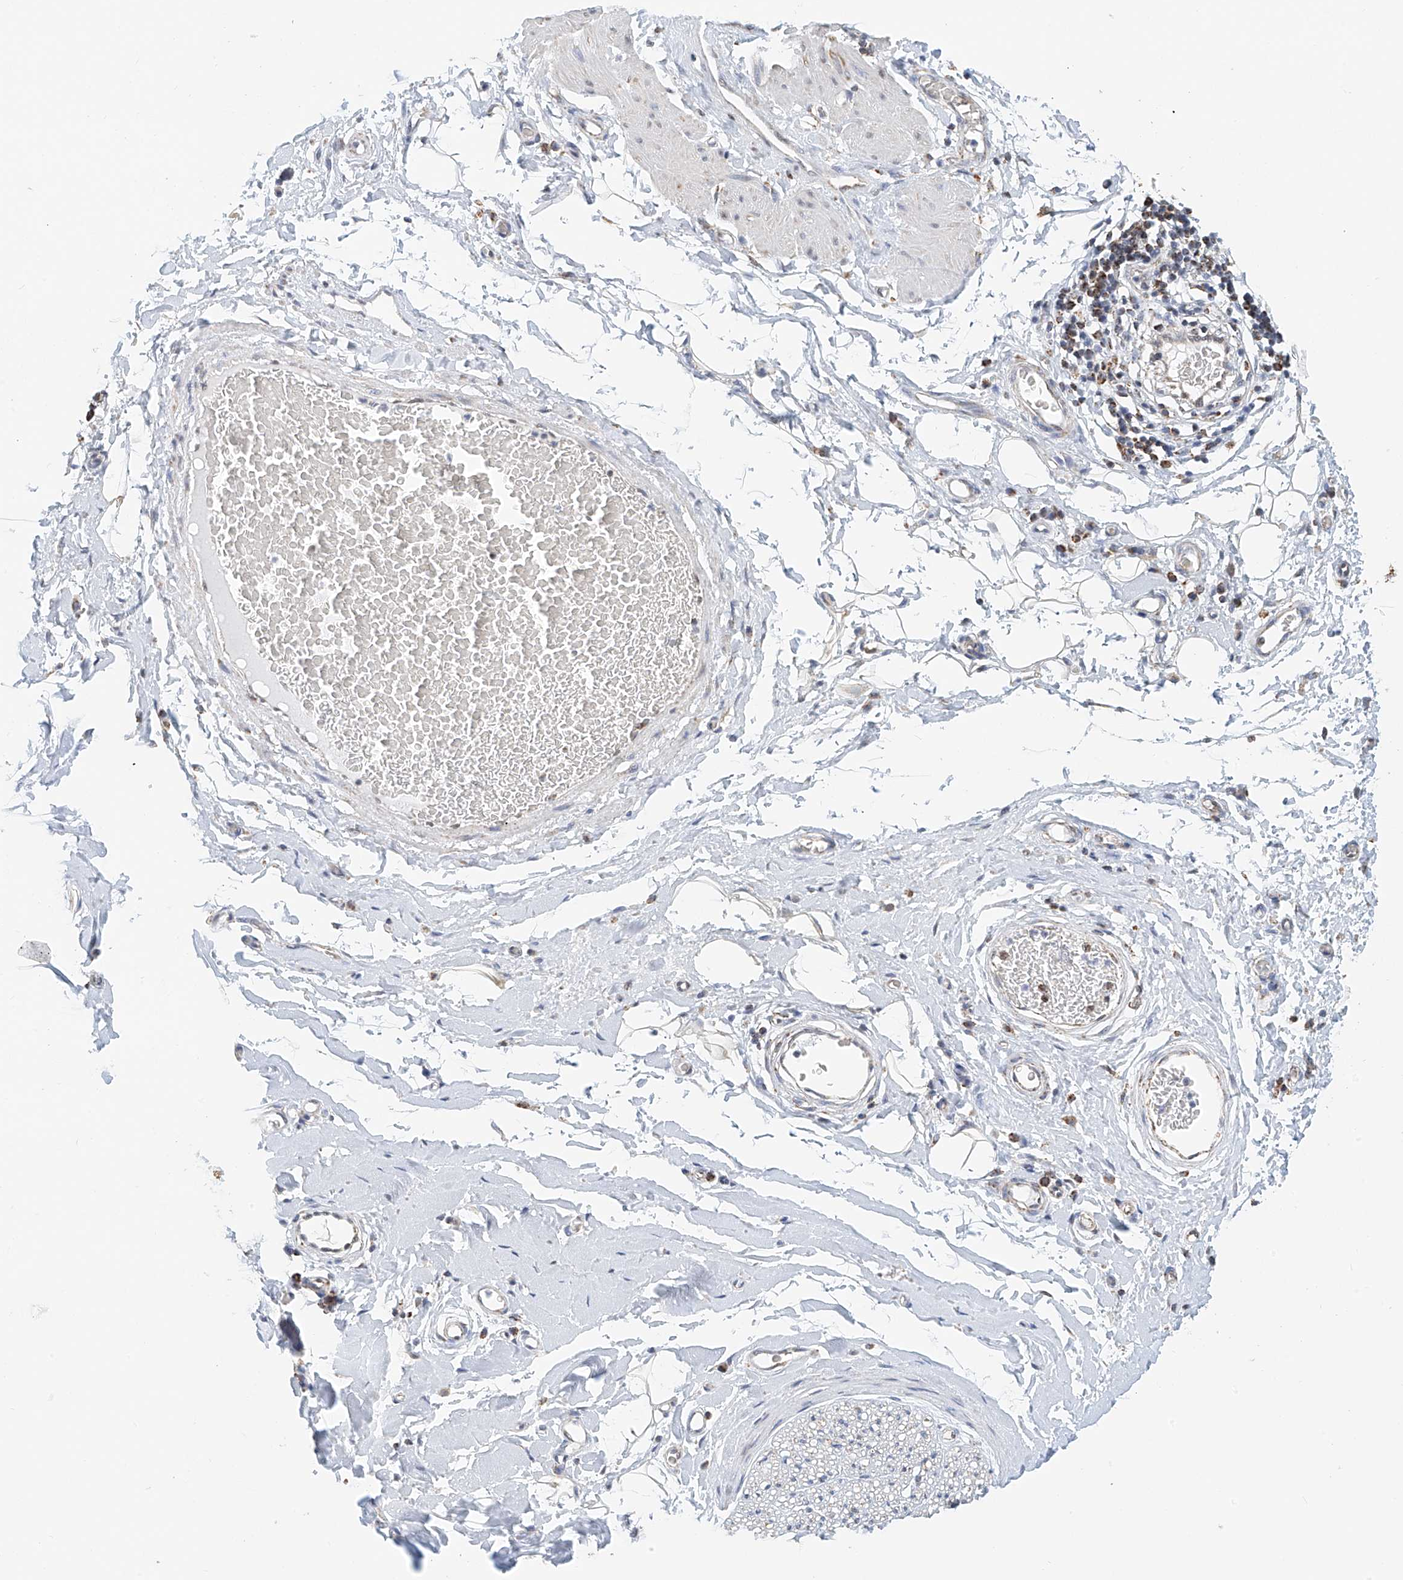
{"staining": {"intensity": "negative", "quantity": "none", "location": "none"}, "tissue": "adipose tissue", "cell_type": "Adipocytes", "image_type": "normal", "snomed": [{"axis": "morphology", "description": "Normal tissue, NOS"}, {"axis": "morphology", "description": "Adenocarcinoma, NOS"}, {"axis": "topography", "description": "Stomach, upper"}, {"axis": "topography", "description": "Peripheral nerve tissue"}], "caption": "The micrograph shows no staining of adipocytes in normal adipose tissue.", "gene": "NALCN", "patient": {"sex": "male", "age": 62}}